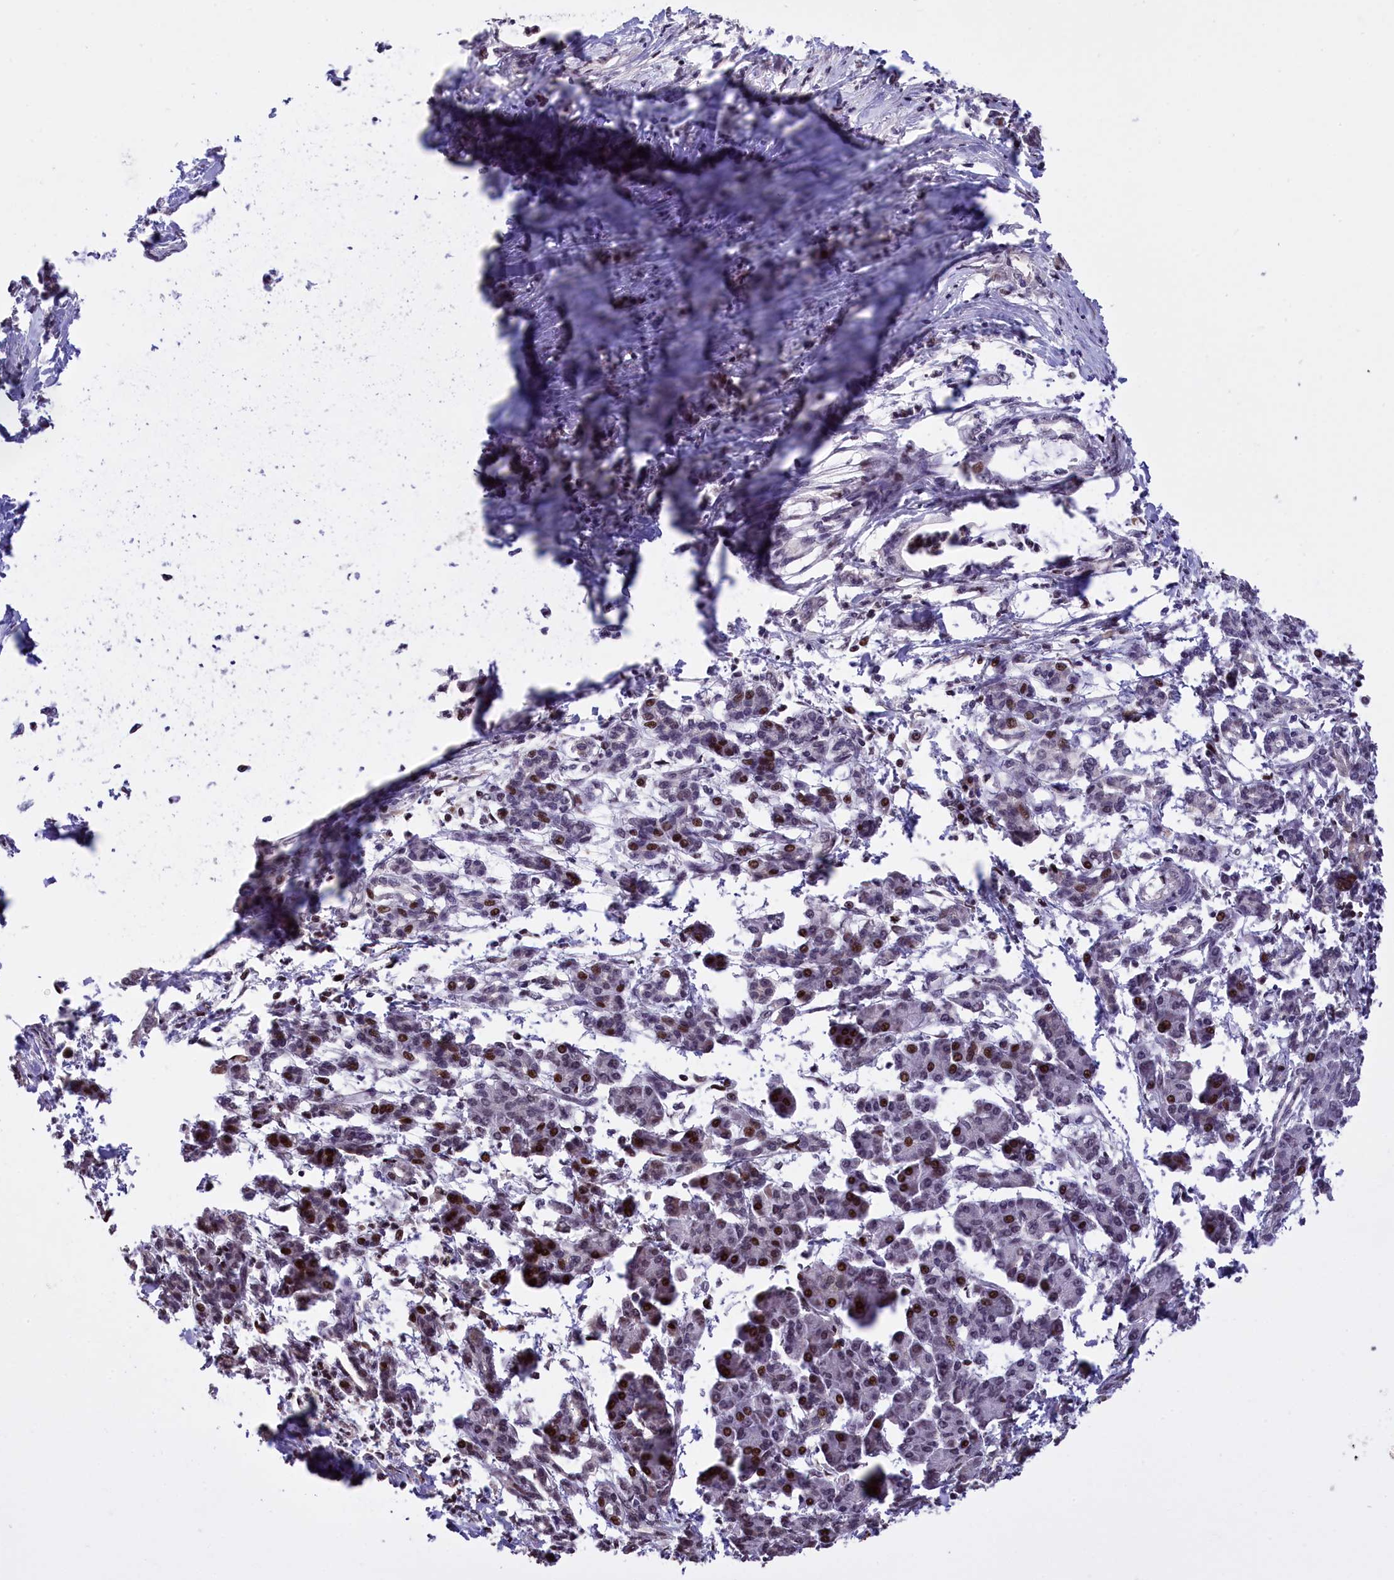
{"staining": {"intensity": "moderate", "quantity": "25%-75%", "location": "nuclear"}, "tissue": "pancreatic cancer", "cell_type": "Tumor cells", "image_type": "cancer", "snomed": [{"axis": "morphology", "description": "Adenocarcinoma, NOS"}, {"axis": "topography", "description": "Pancreas"}], "caption": "Human pancreatic adenocarcinoma stained with a protein marker demonstrates moderate staining in tumor cells.", "gene": "RELB", "patient": {"sex": "female", "age": 55}}